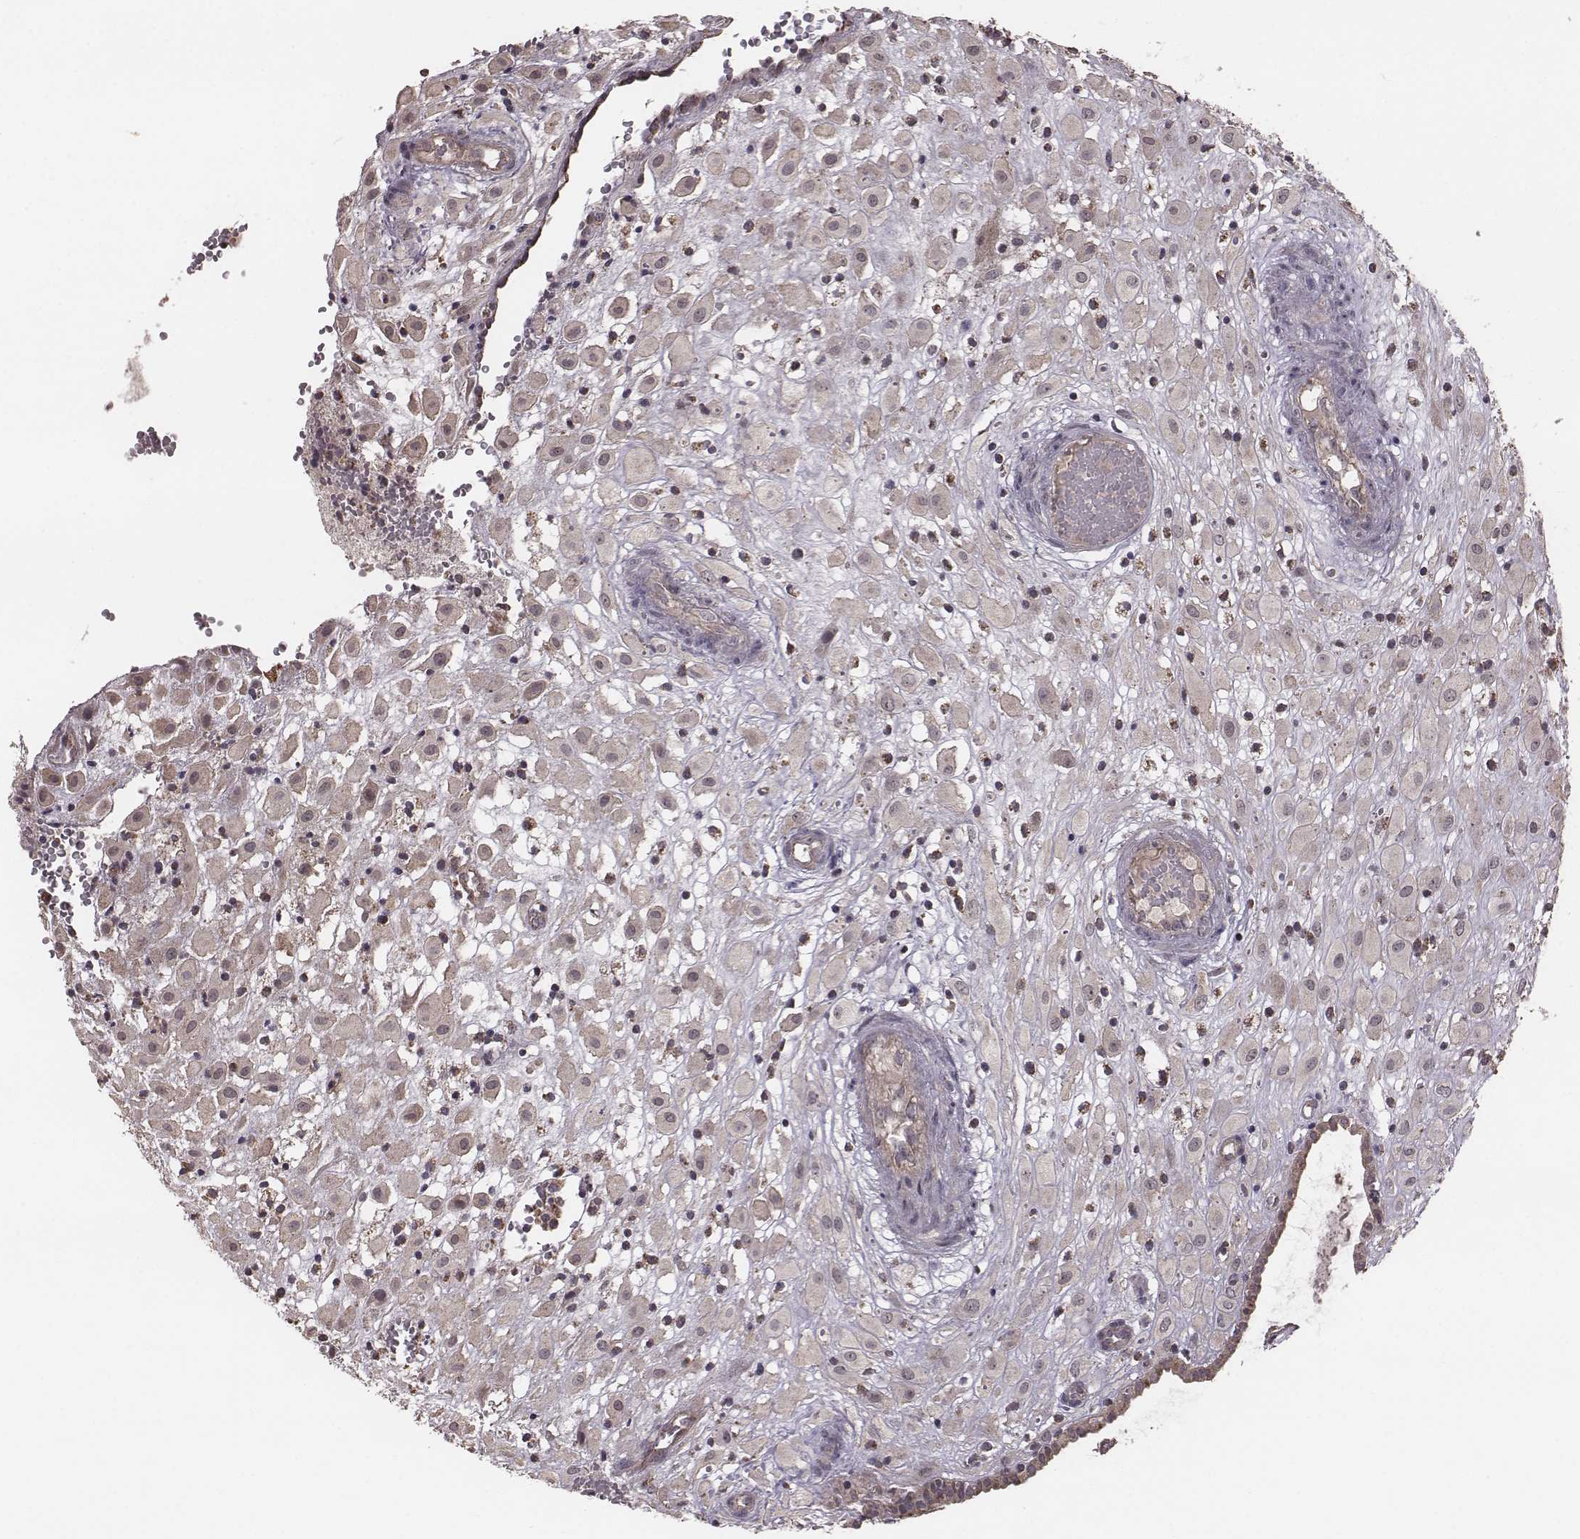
{"staining": {"intensity": "weak", "quantity": ">75%", "location": "cytoplasmic/membranous"}, "tissue": "placenta", "cell_type": "Decidual cells", "image_type": "normal", "snomed": [{"axis": "morphology", "description": "Normal tissue, NOS"}, {"axis": "topography", "description": "Placenta"}], "caption": "The immunohistochemical stain labels weak cytoplasmic/membranous staining in decidual cells of benign placenta. (Stains: DAB (3,3'-diaminobenzidine) in brown, nuclei in blue, Microscopy: brightfield microscopy at high magnification).", "gene": "PDCD2L", "patient": {"sex": "female", "age": 24}}